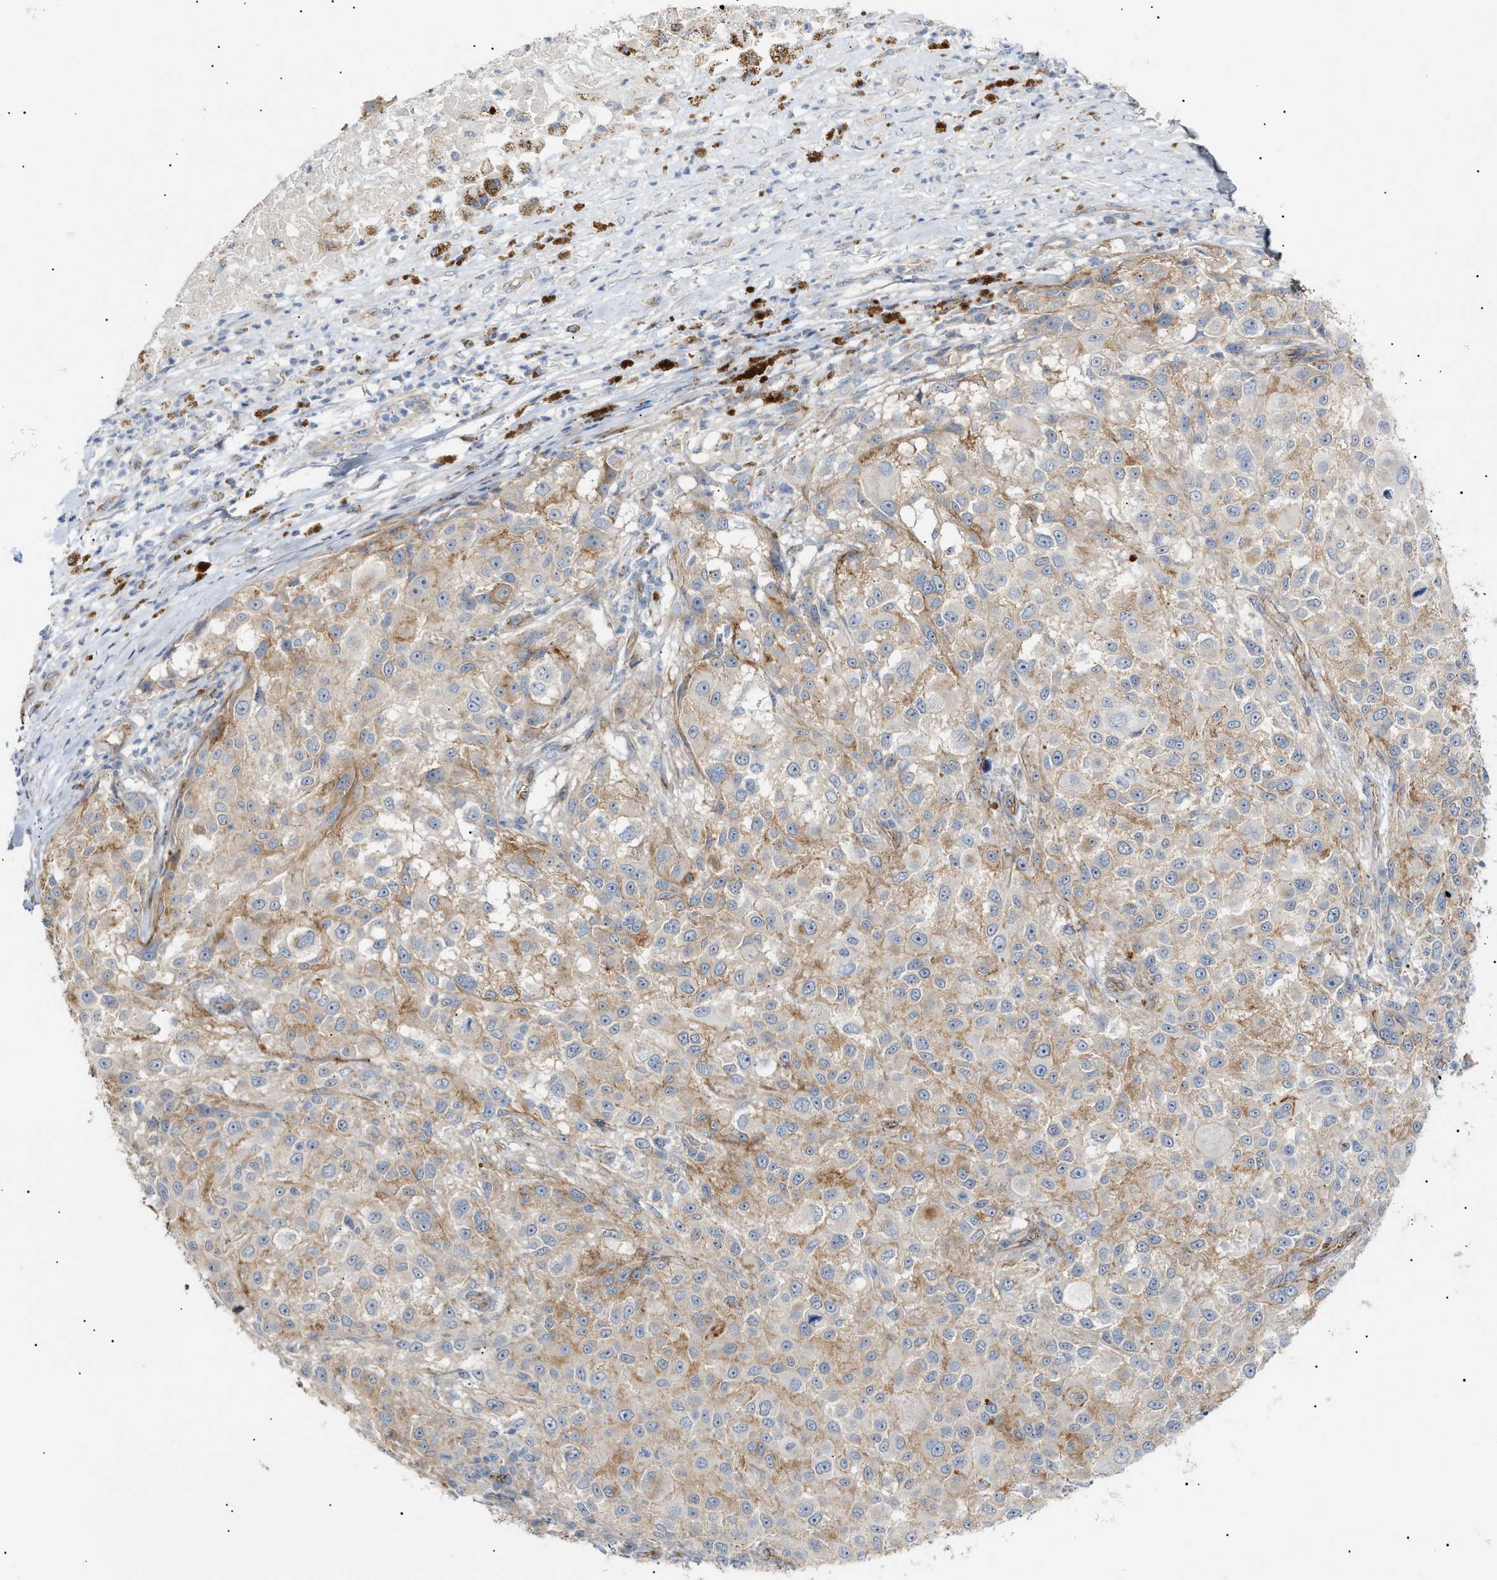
{"staining": {"intensity": "weak", "quantity": "<25%", "location": "cytoplasmic/membranous"}, "tissue": "melanoma", "cell_type": "Tumor cells", "image_type": "cancer", "snomed": [{"axis": "morphology", "description": "Necrosis, NOS"}, {"axis": "morphology", "description": "Malignant melanoma, NOS"}, {"axis": "topography", "description": "Skin"}], "caption": "DAB (3,3'-diaminobenzidine) immunohistochemical staining of melanoma shows no significant staining in tumor cells.", "gene": "ZFHX2", "patient": {"sex": "female", "age": 87}}